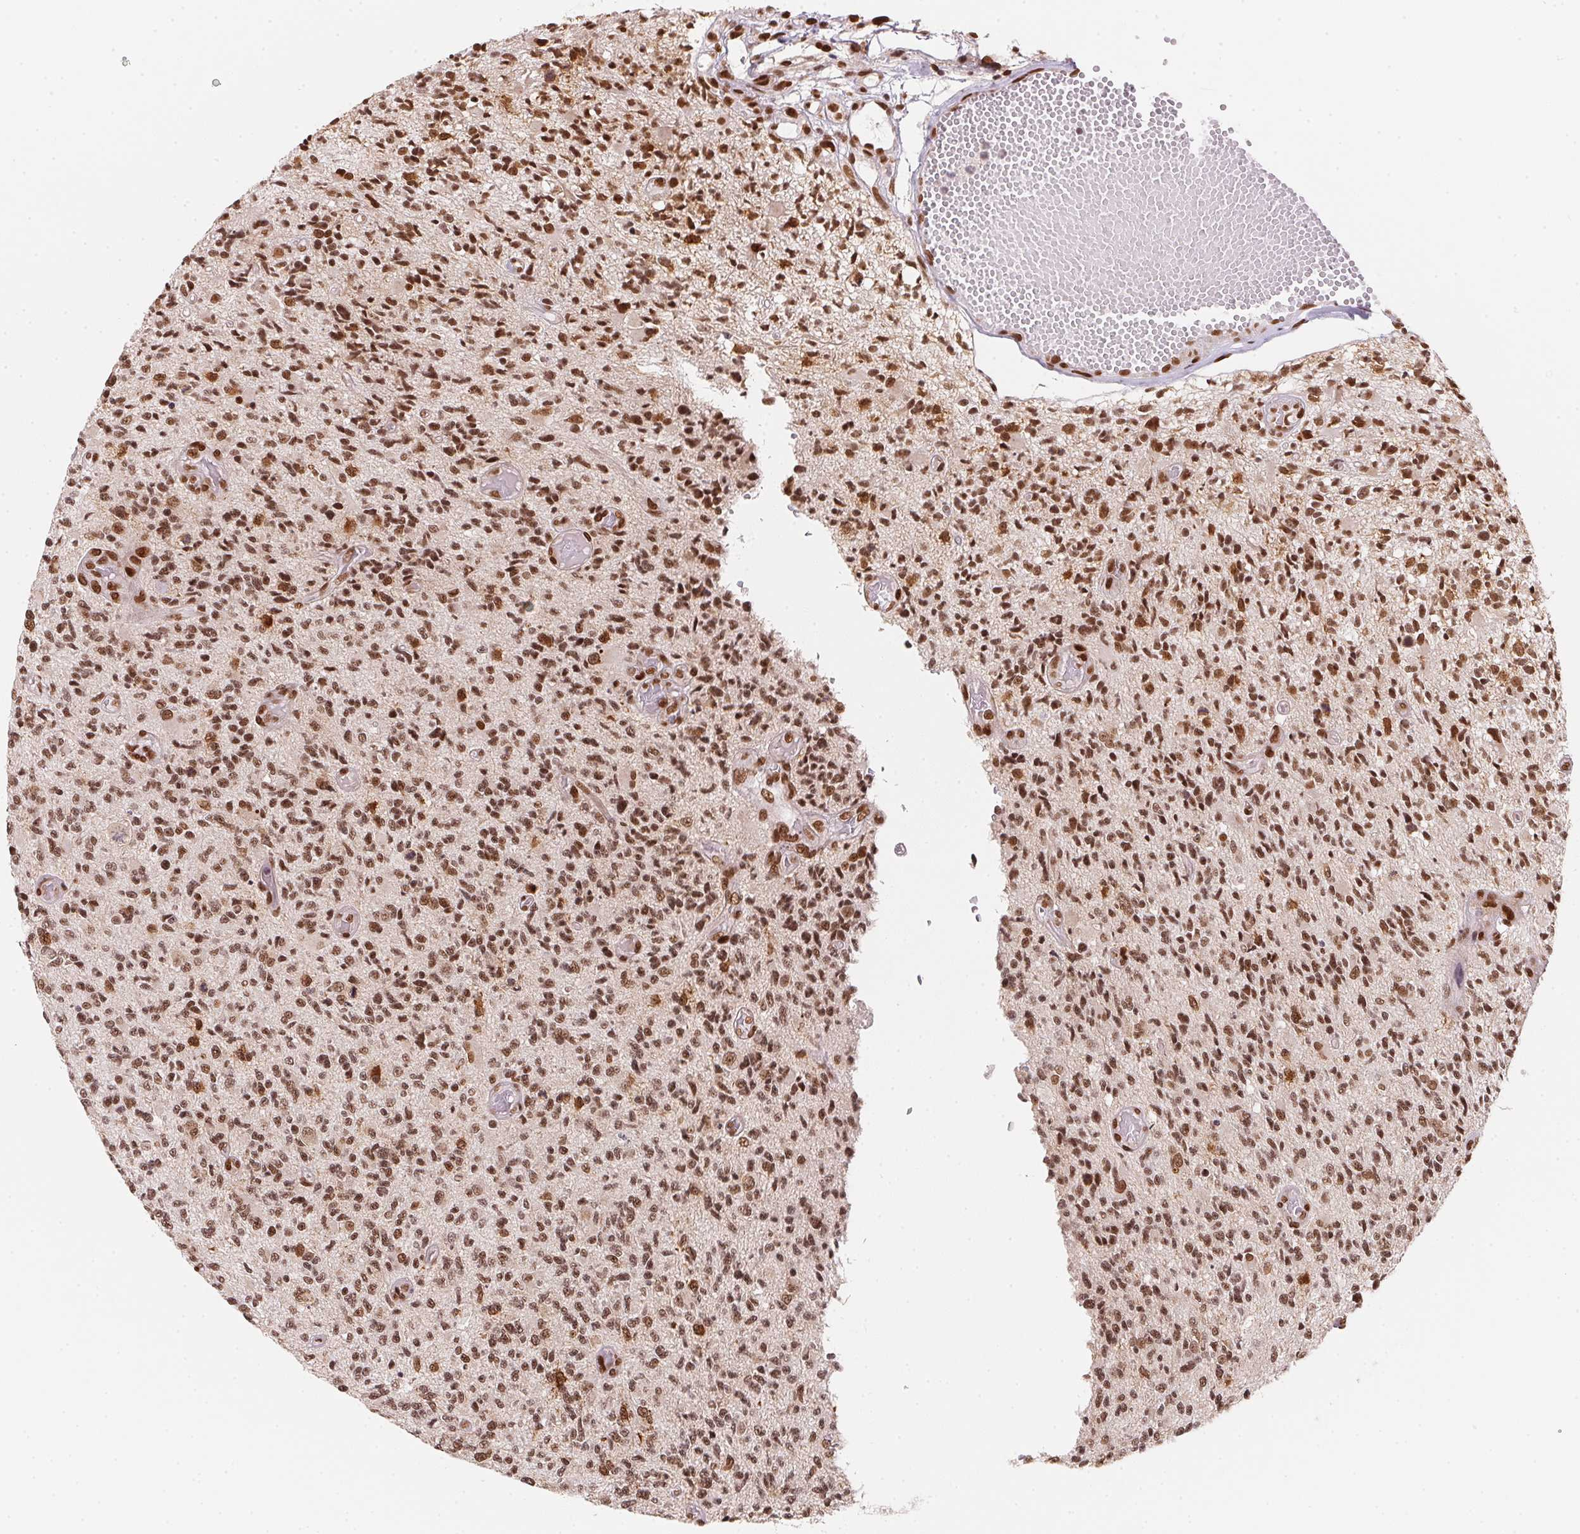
{"staining": {"intensity": "moderate", "quantity": ">75%", "location": "nuclear"}, "tissue": "glioma", "cell_type": "Tumor cells", "image_type": "cancer", "snomed": [{"axis": "morphology", "description": "Glioma, malignant, High grade"}, {"axis": "topography", "description": "Brain"}], "caption": "Glioma stained with a brown dye displays moderate nuclear positive expression in approximately >75% of tumor cells.", "gene": "SAP30BP", "patient": {"sex": "female", "age": 63}}